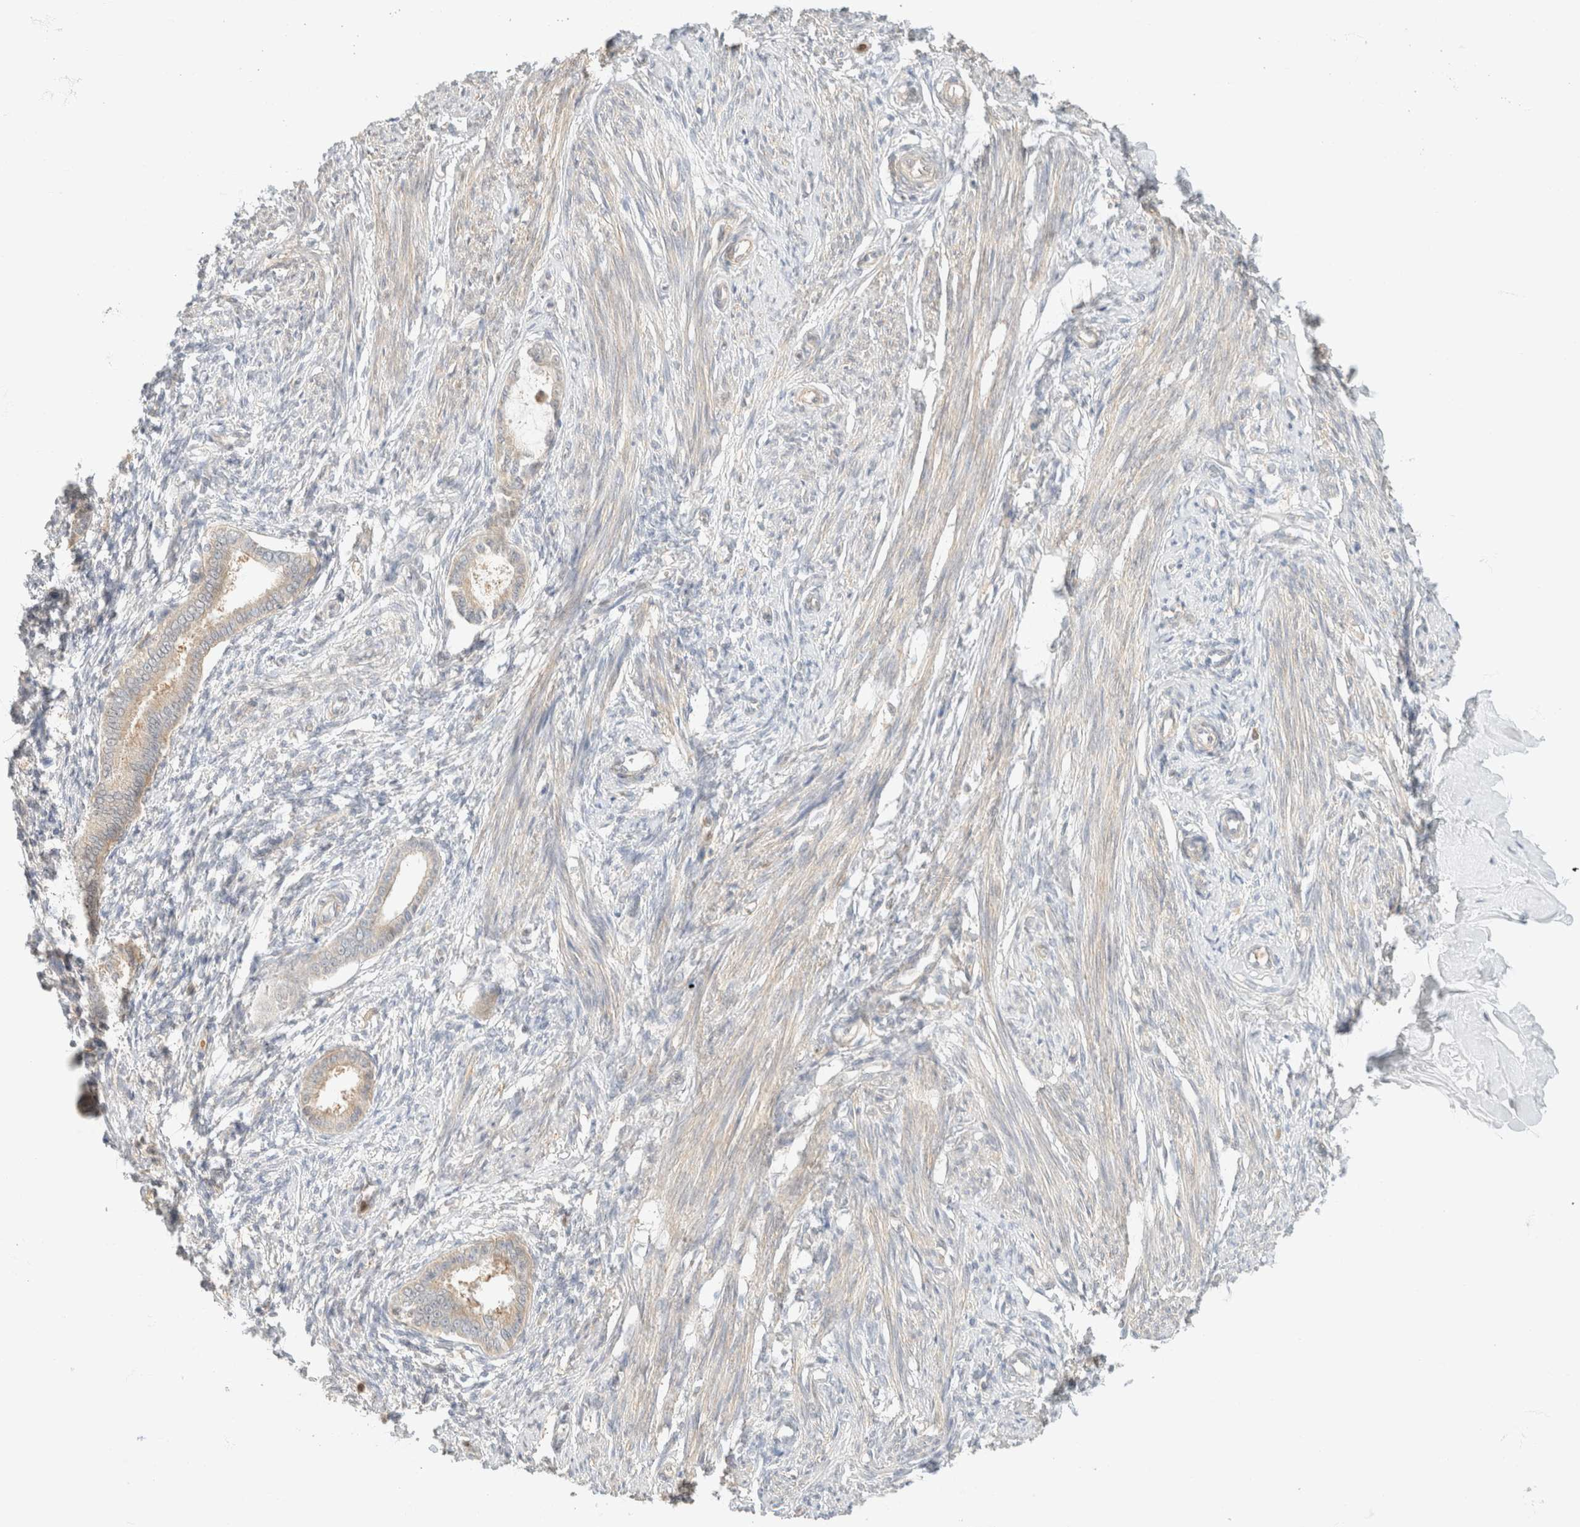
{"staining": {"intensity": "negative", "quantity": "none", "location": "none"}, "tissue": "endometrium", "cell_type": "Cells in endometrial stroma", "image_type": "normal", "snomed": [{"axis": "morphology", "description": "Normal tissue, NOS"}, {"axis": "topography", "description": "Endometrium"}], "caption": "A histopathology image of human endometrium is negative for staining in cells in endometrial stroma. (DAB immunohistochemistry visualized using brightfield microscopy, high magnification).", "gene": "GPI", "patient": {"sex": "female", "age": 56}}